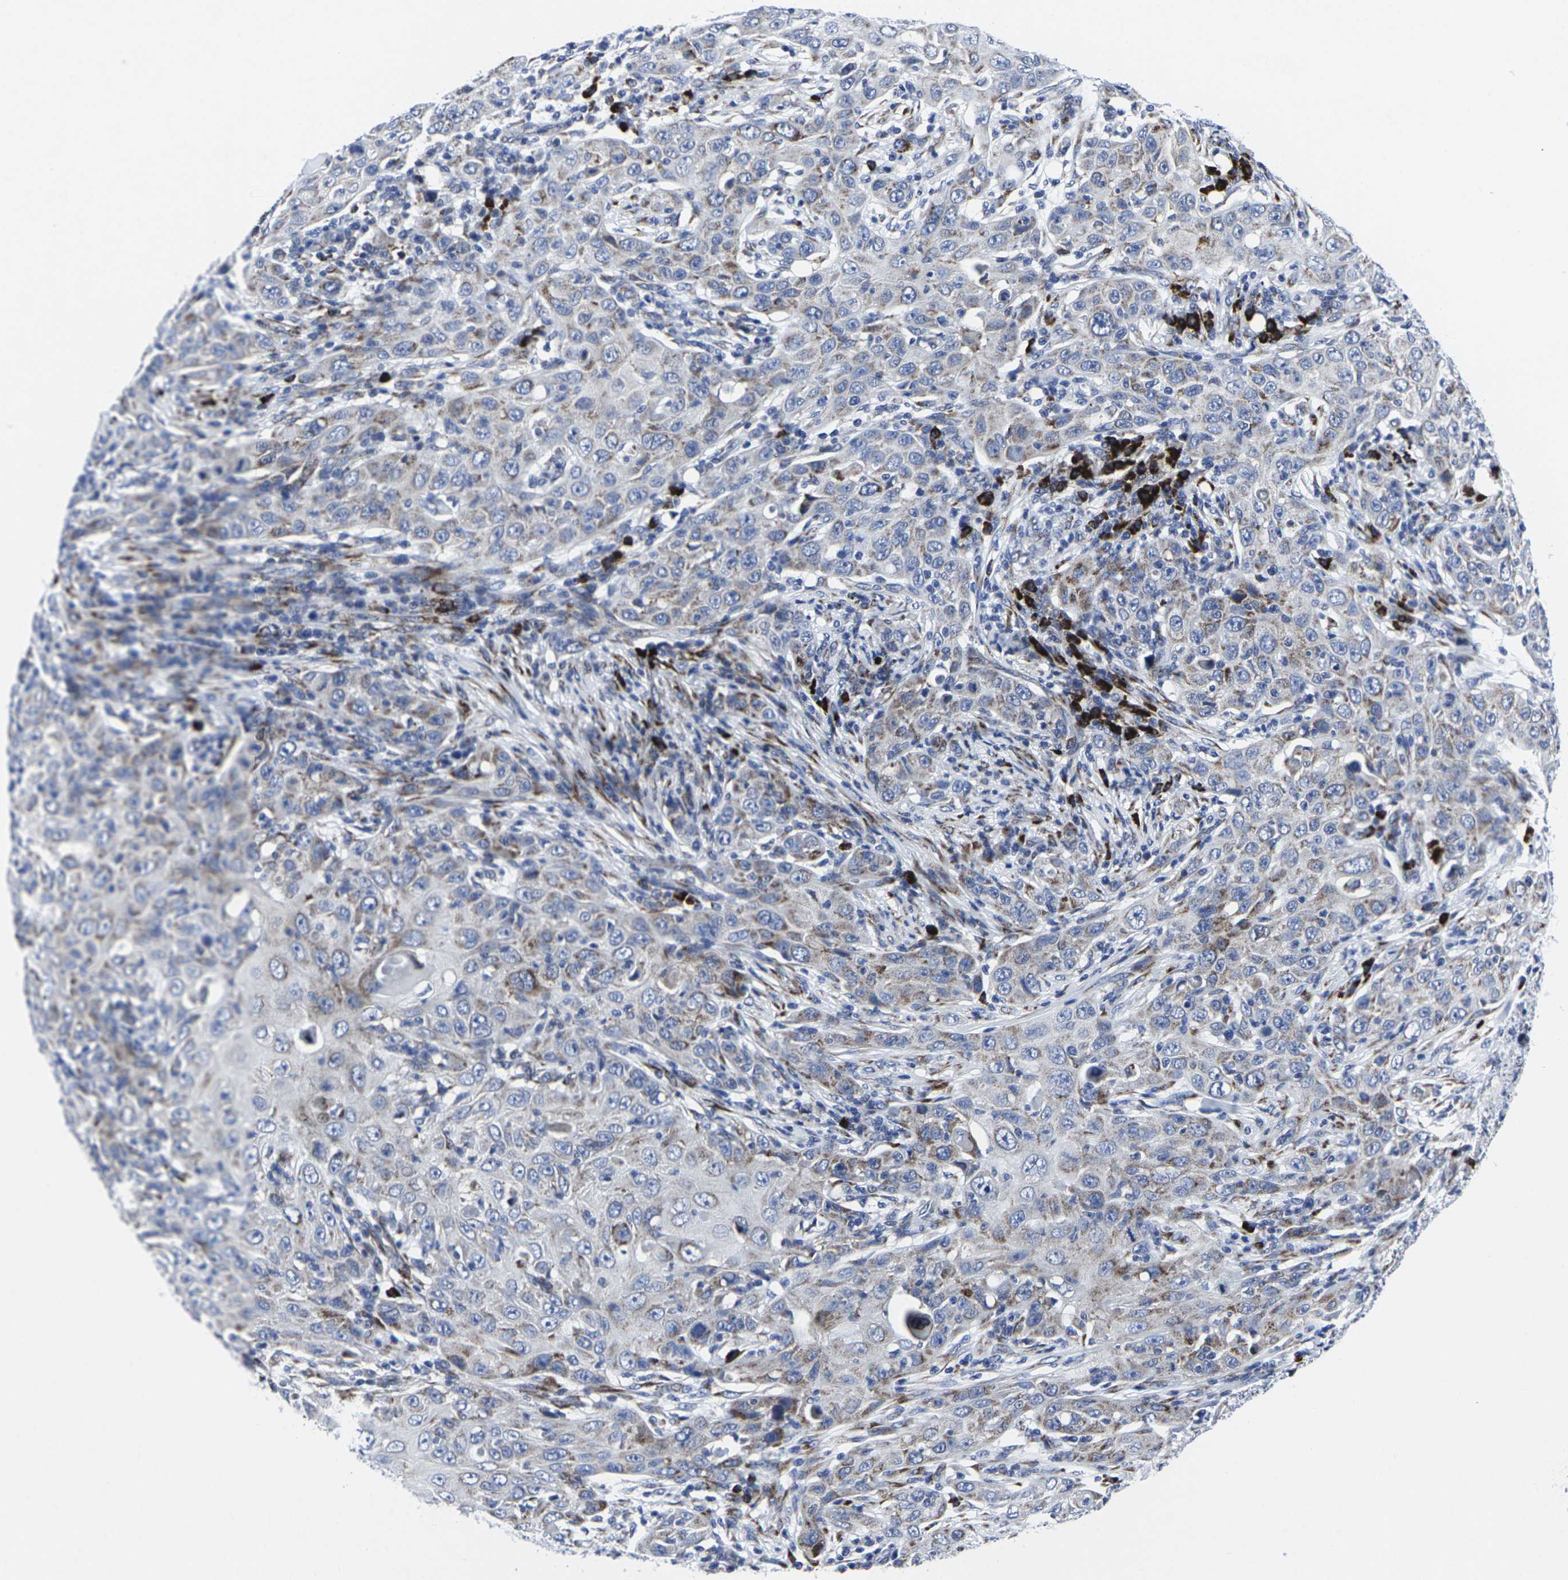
{"staining": {"intensity": "moderate", "quantity": "25%-75%", "location": "cytoplasmic/membranous"}, "tissue": "skin cancer", "cell_type": "Tumor cells", "image_type": "cancer", "snomed": [{"axis": "morphology", "description": "Squamous cell carcinoma, NOS"}, {"axis": "topography", "description": "Skin"}], "caption": "Protein expression analysis of squamous cell carcinoma (skin) reveals moderate cytoplasmic/membranous expression in about 25%-75% of tumor cells.", "gene": "RPN1", "patient": {"sex": "female", "age": 88}}